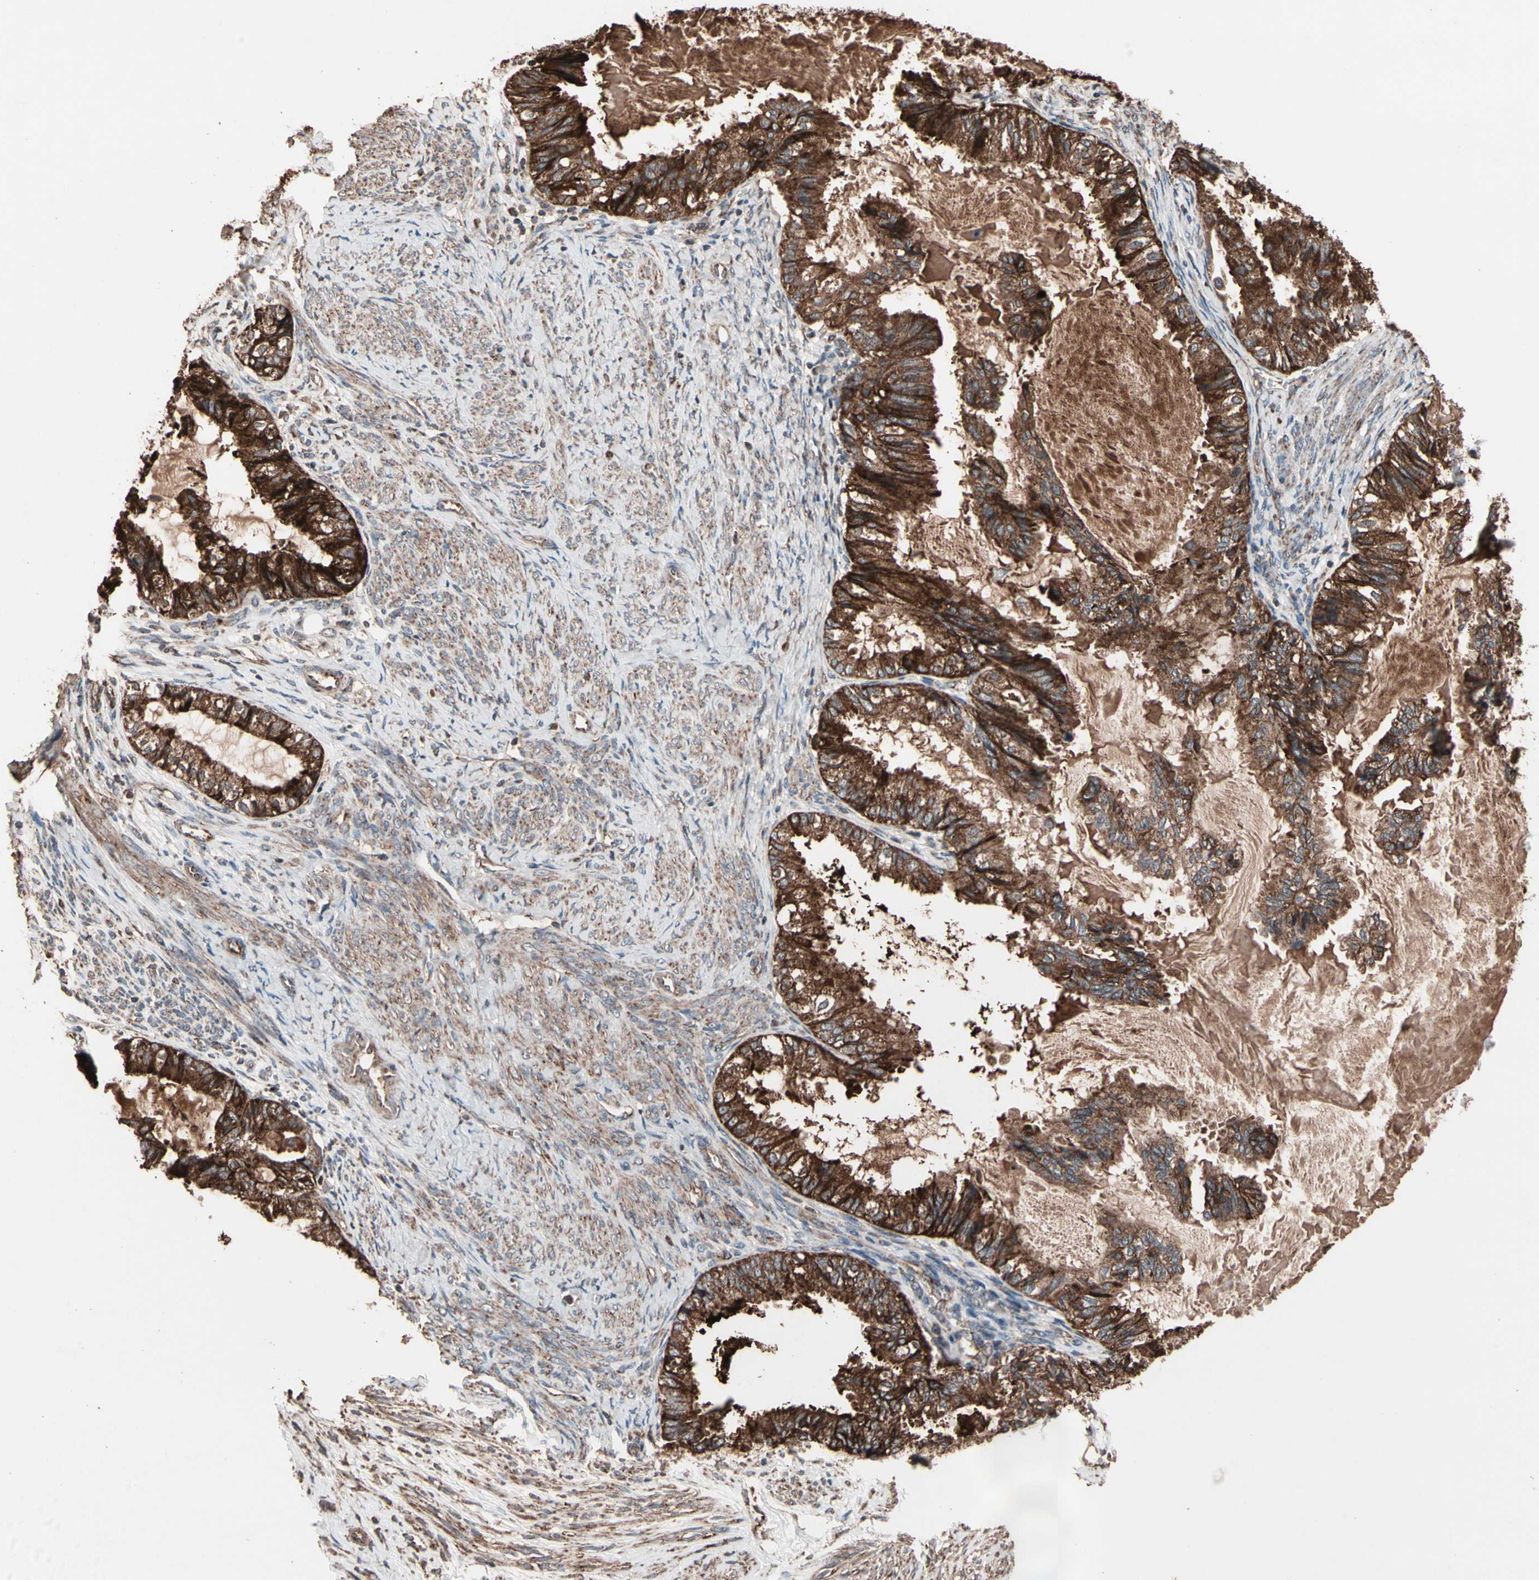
{"staining": {"intensity": "strong", "quantity": ">75%", "location": "cytoplasmic/membranous"}, "tissue": "cervical cancer", "cell_type": "Tumor cells", "image_type": "cancer", "snomed": [{"axis": "morphology", "description": "Normal tissue, NOS"}, {"axis": "morphology", "description": "Adenocarcinoma, NOS"}, {"axis": "topography", "description": "Cervix"}, {"axis": "topography", "description": "Endometrium"}], "caption": "Cervical adenocarcinoma stained with a protein marker demonstrates strong staining in tumor cells.", "gene": "MRPL2", "patient": {"sex": "female", "age": 86}}